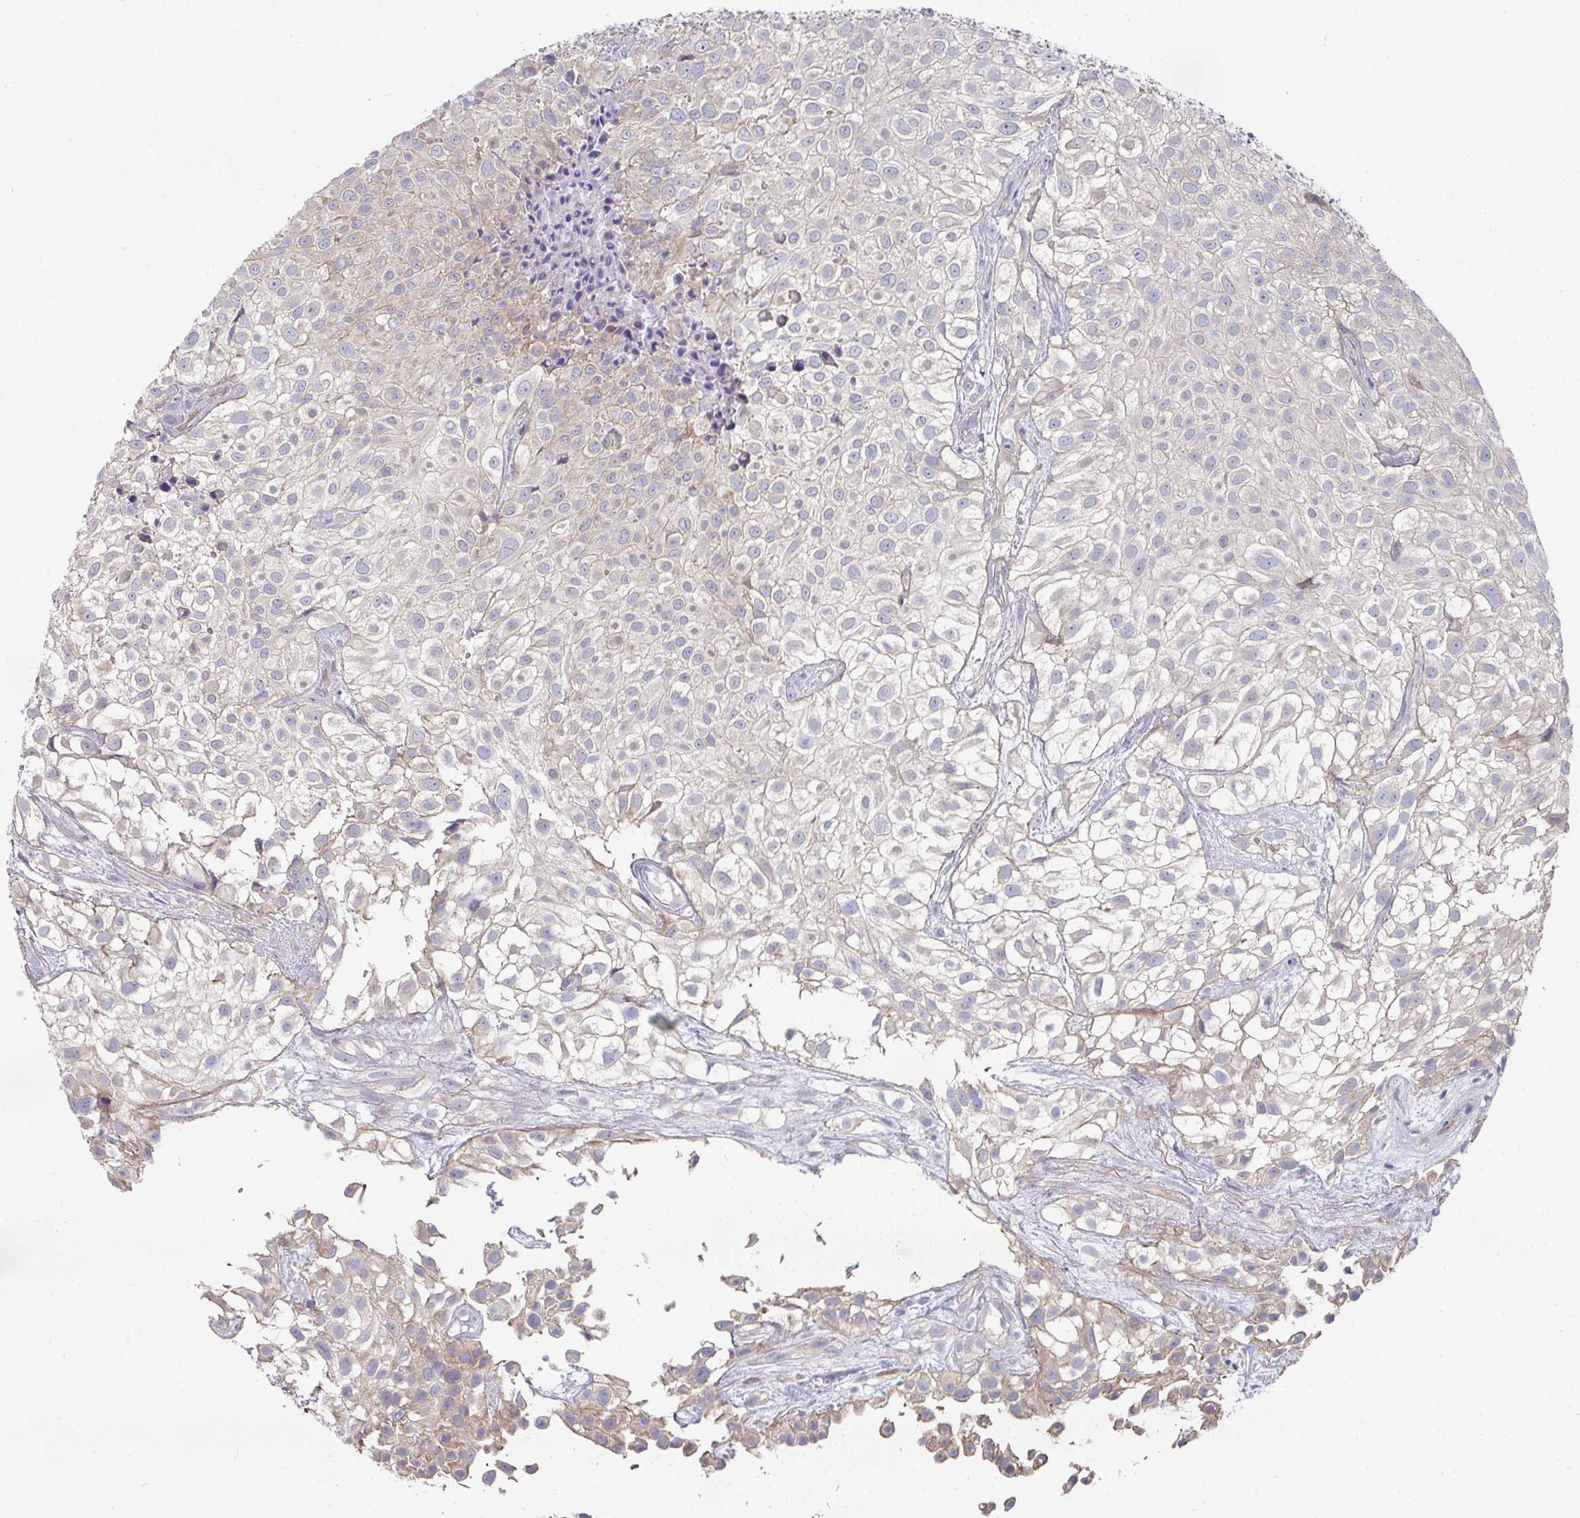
{"staining": {"intensity": "weak", "quantity": "<25%", "location": "cytoplasmic/membranous"}, "tissue": "urothelial cancer", "cell_type": "Tumor cells", "image_type": "cancer", "snomed": [{"axis": "morphology", "description": "Urothelial carcinoma, High grade"}, {"axis": "topography", "description": "Urinary bladder"}], "caption": "Urothelial cancer was stained to show a protein in brown. There is no significant staining in tumor cells.", "gene": "PYROXD2", "patient": {"sex": "male", "age": 56}}